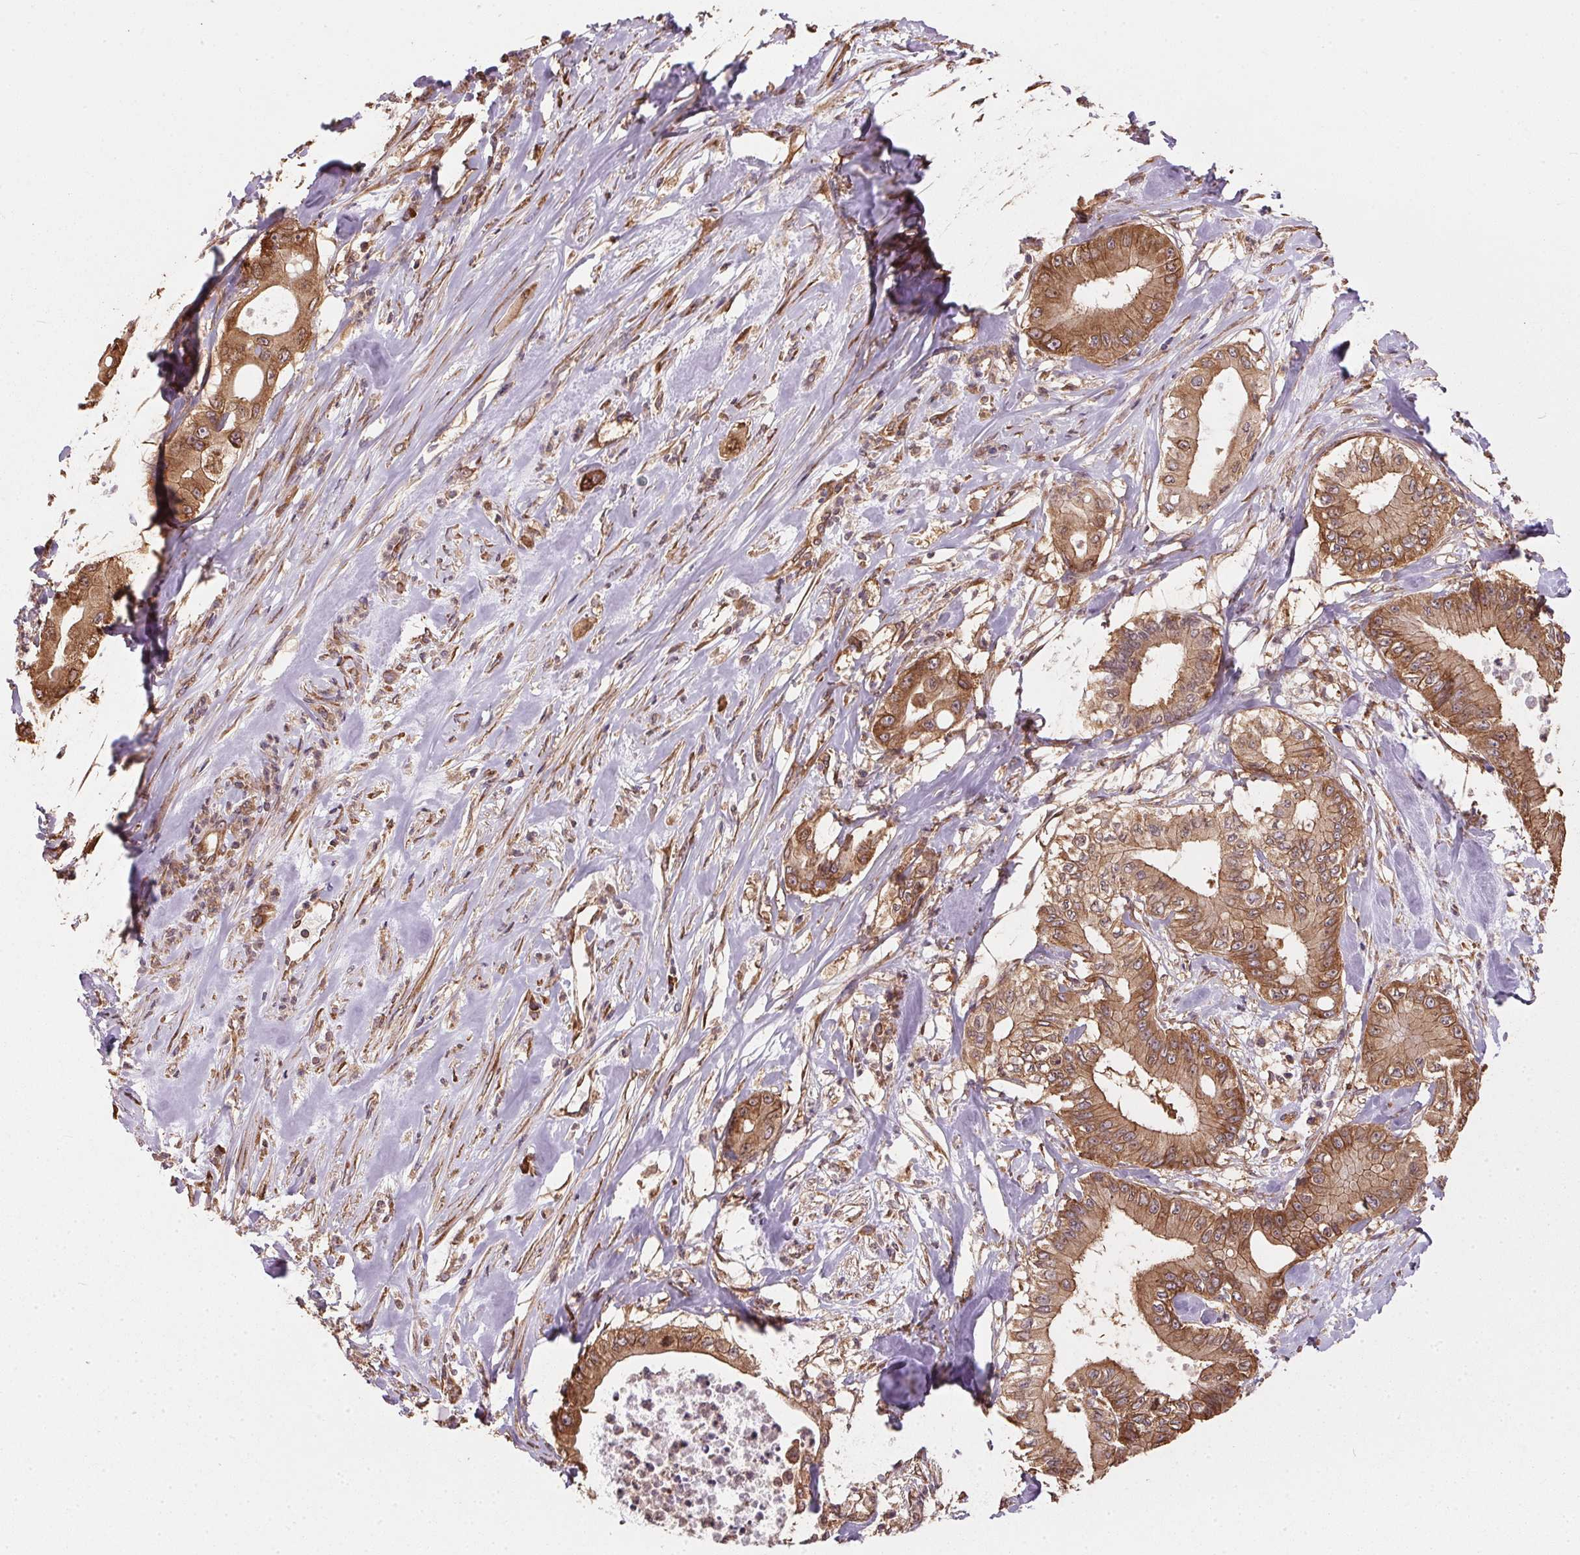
{"staining": {"intensity": "strong", "quantity": ">75%", "location": "cytoplasmic/membranous"}, "tissue": "pancreatic cancer", "cell_type": "Tumor cells", "image_type": "cancer", "snomed": [{"axis": "morphology", "description": "Adenocarcinoma, NOS"}, {"axis": "topography", "description": "Pancreas"}], "caption": "Immunohistochemical staining of pancreatic cancer (adenocarcinoma) demonstrates strong cytoplasmic/membranous protein positivity in approximately >75% of tumor cells.", "gene": "EIF2S1", "patient": {"sex": "male", "age": 71}}